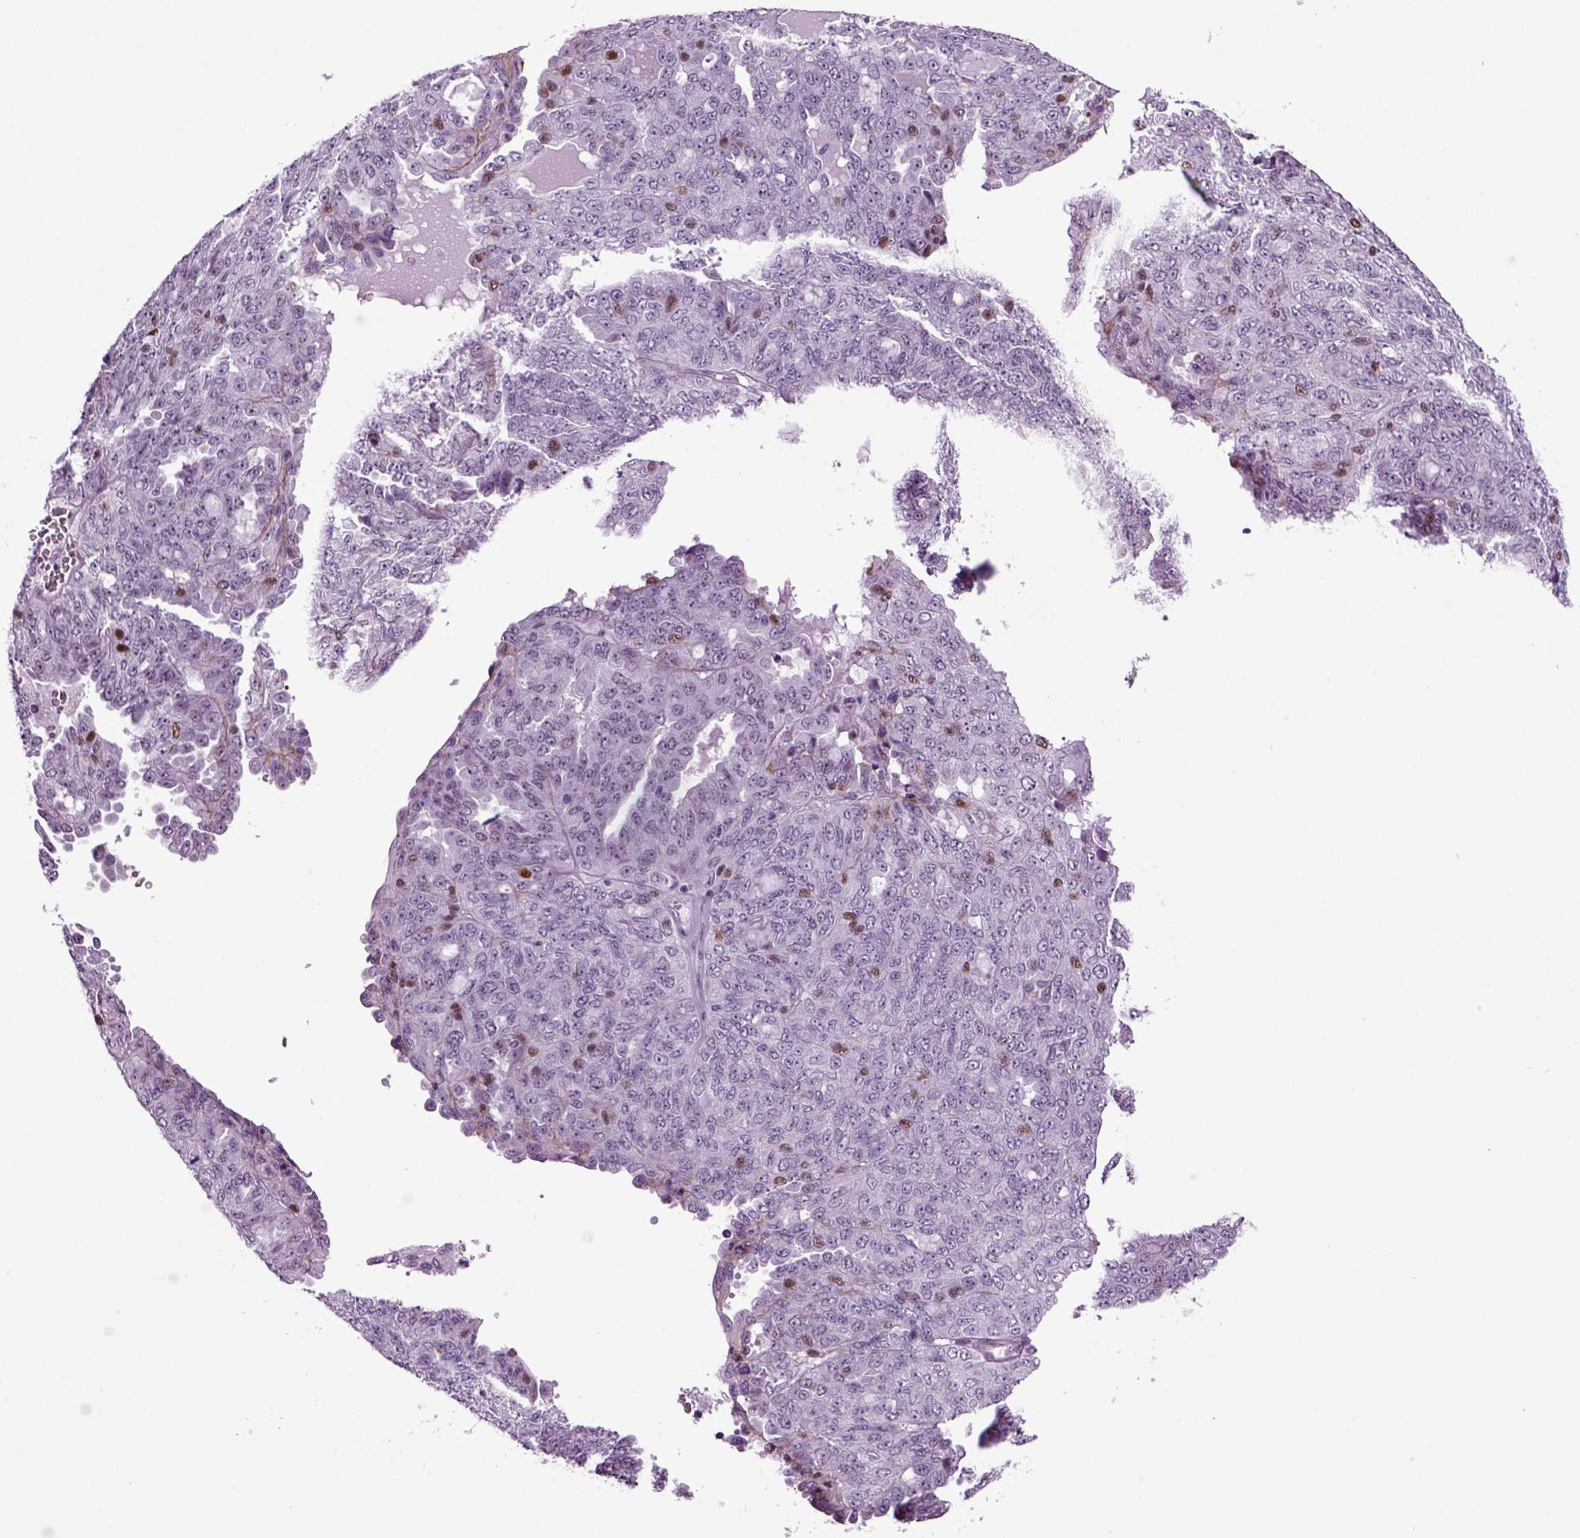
{"staining": {"intensity": "strong", "quantity": "<25%", "location": "nuclear"}, "tissue": "ovarian cancer", "cell_type": "Tumor cells", "image_type": "cancer", "snomed": [{"axis": "morphology", "description": "Cystadenocarcinoma, serous, NOS"}, {"axis": "topography", "description": "Ovary"}], "caption": "There is medium levels of strong nuclear expression in tumor cells of ovarian serous cystadenocarcinoma, as demonstrated by immunohistochemical staining (brown color).", "gene": "RFX3", "patient": {"sex": "female", "age": 71}}